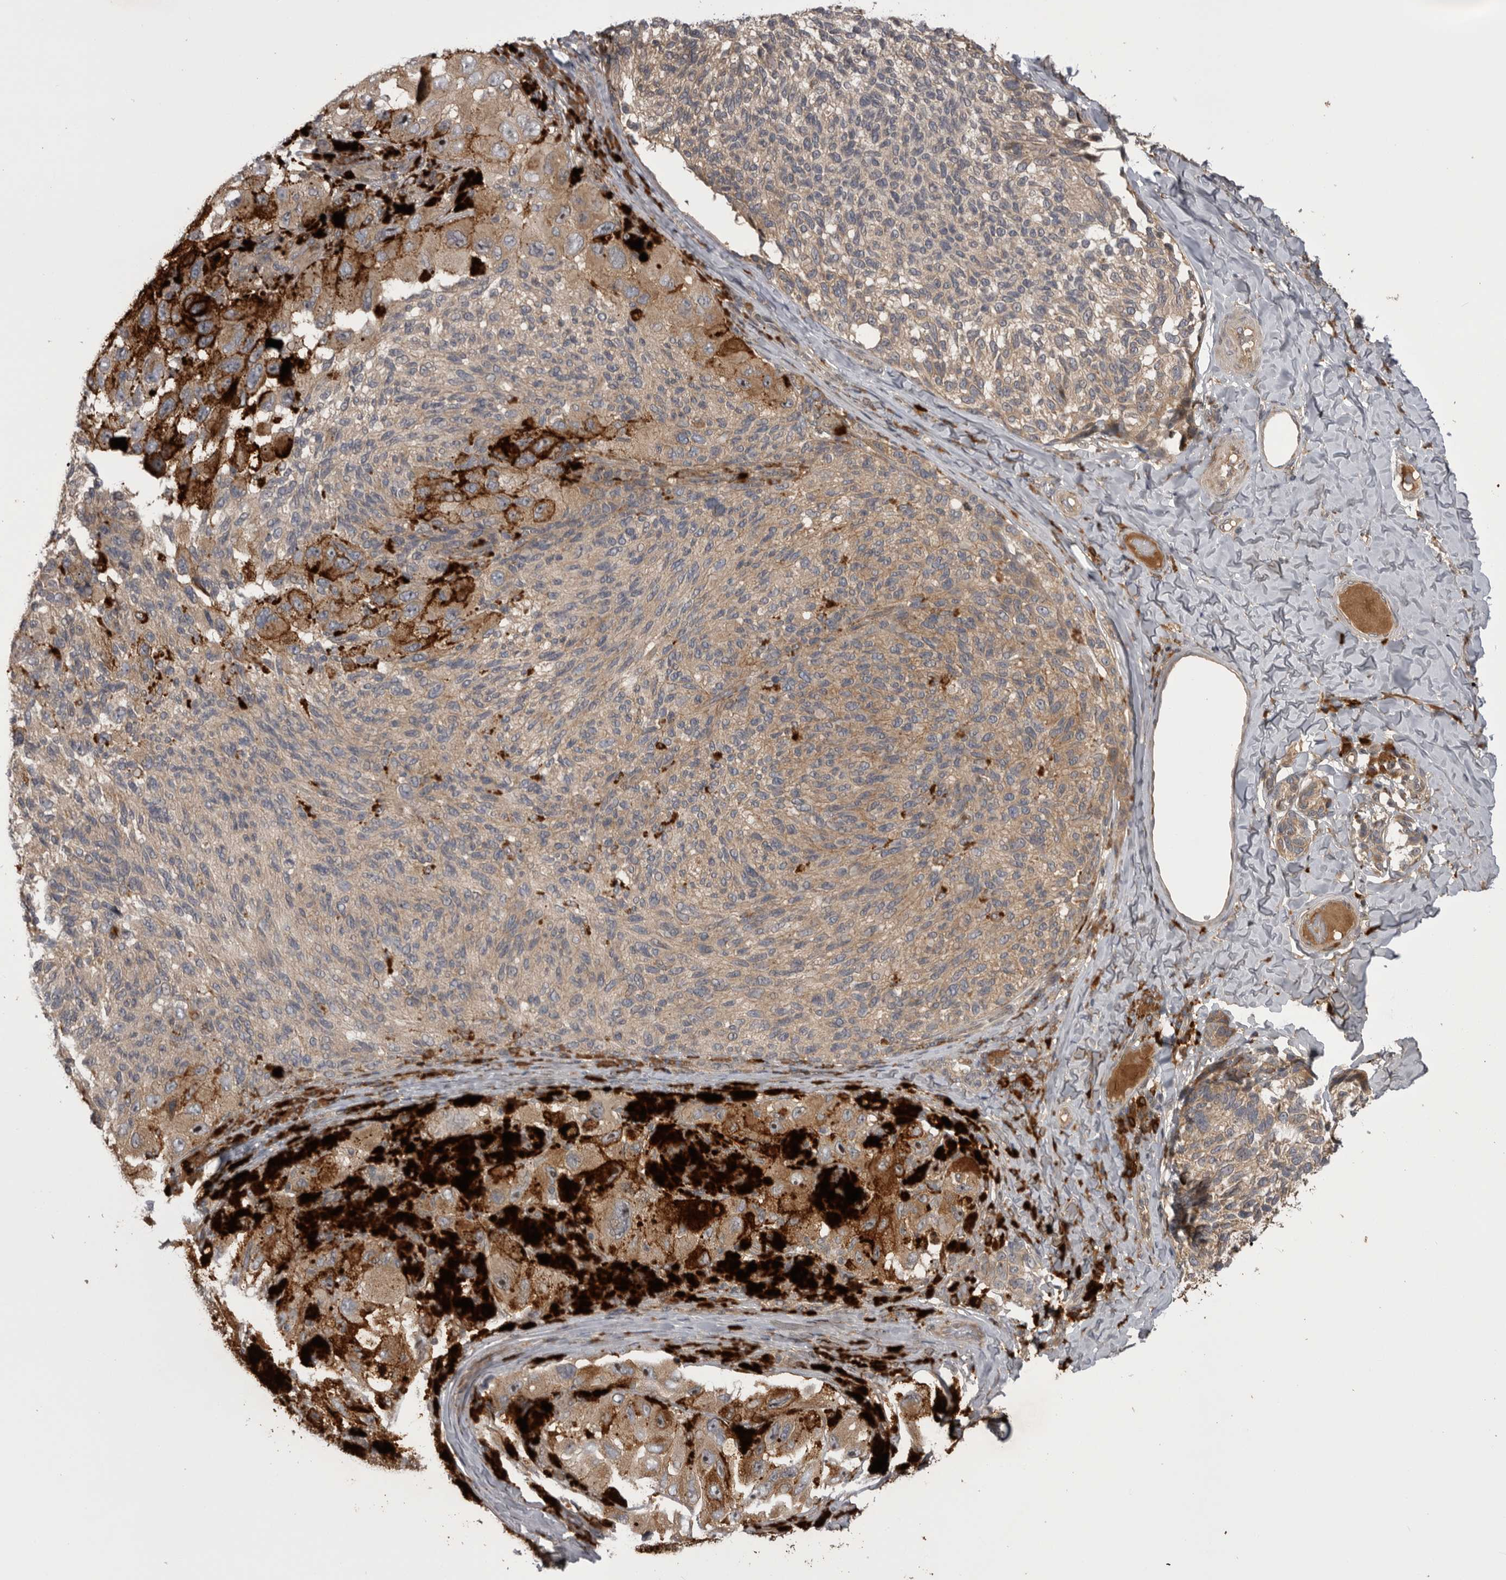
{"staining": {"intensity": "weak", "quantity": "25%-75%", "location": "cytoplasmic/membranous"}, "tissue": "melanoma", "cell_type": "Tumor cells", "image_type": "cancer", "snomed": [{"axis": "morphology", "description": "Malignant melanoma, NOS"}, {"axis": "topography", "description": "Skin"}], "caption": "There is low levels of weak cytoplasmic/membranous expression in tumor cells of malignant melanoma, as demonstrated by immunohistochemical staining (brown color).", "gene": "RAB3GAP2", "patient": {"sex": "female", "age": 73}}